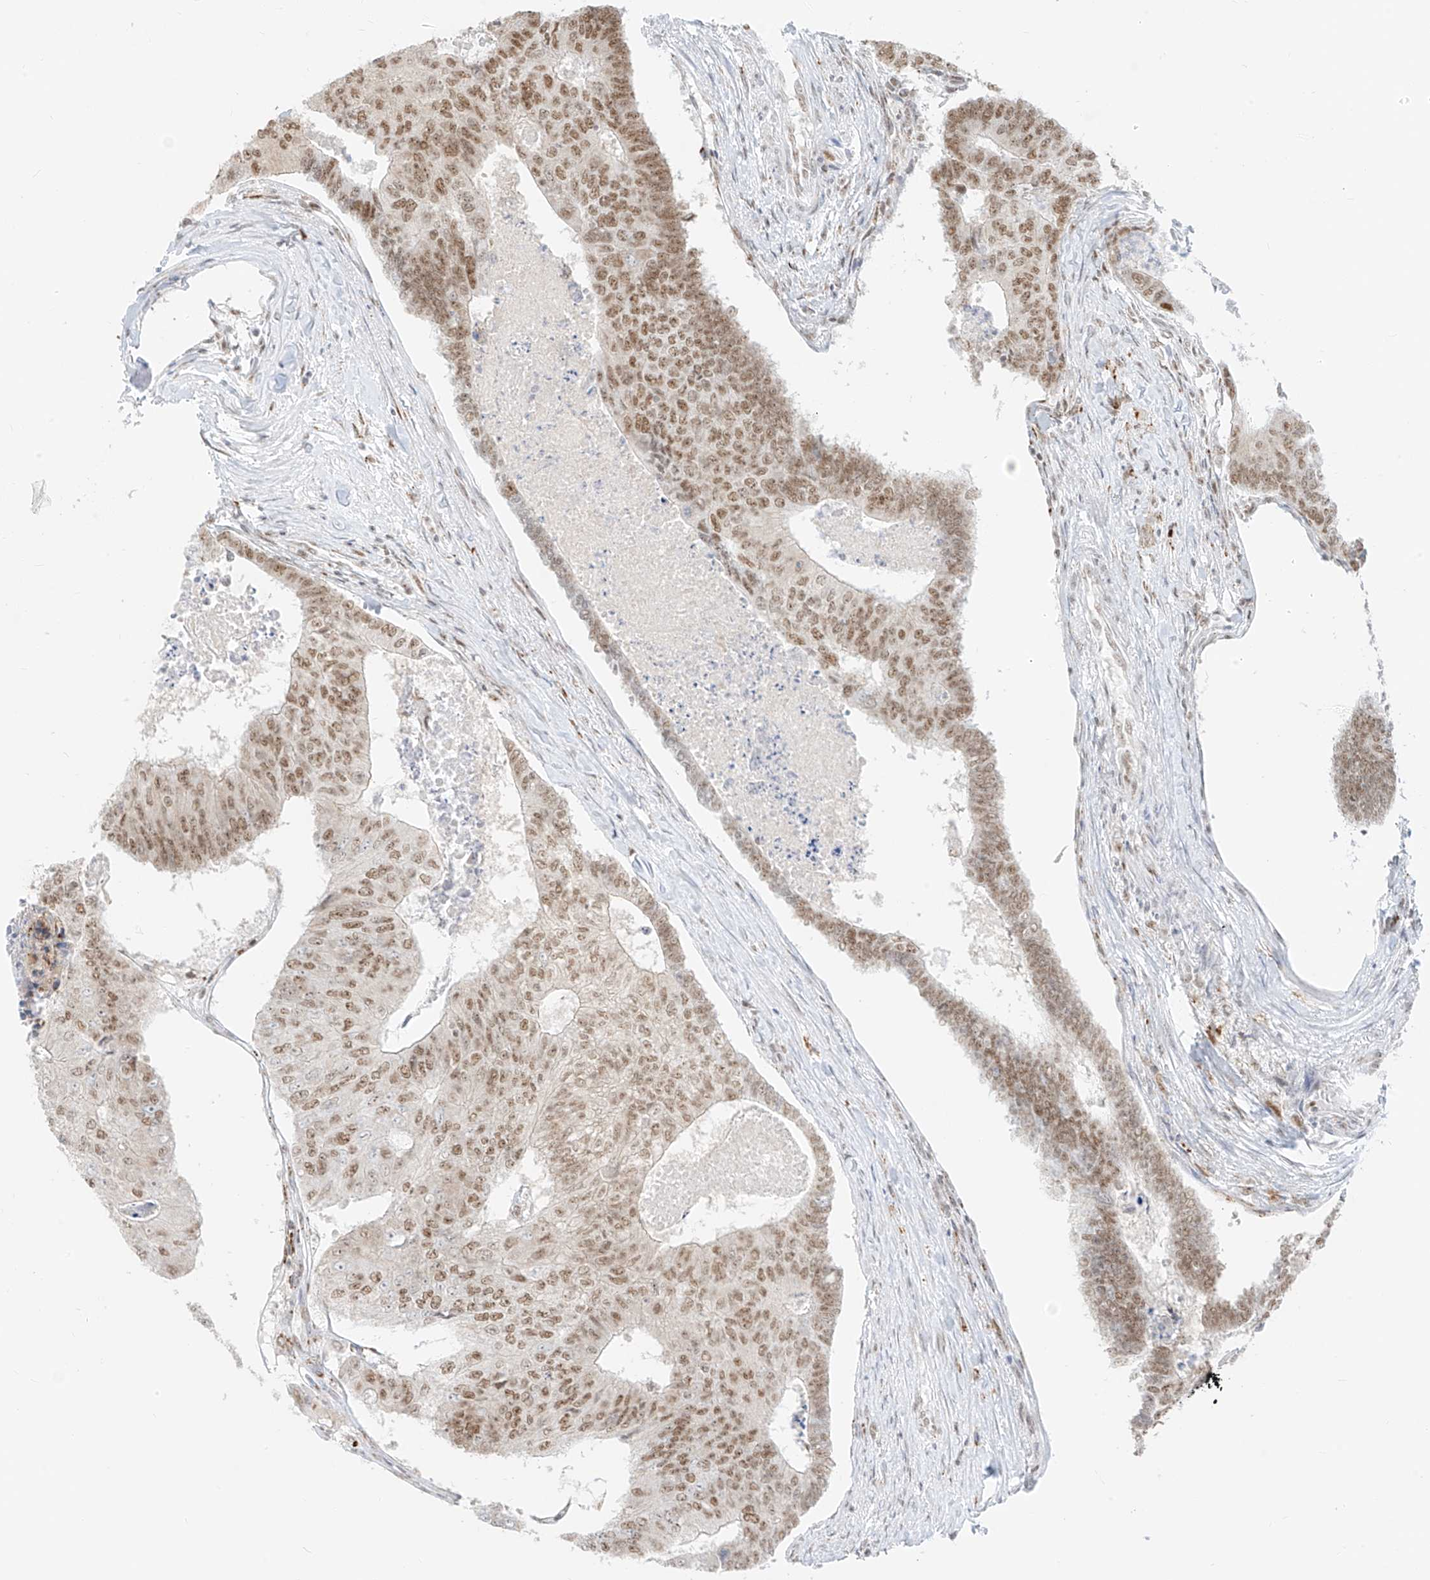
{"staining": {"intensity": "moderate", "quantity": "25%-75%", "location": "nuclear"}, "tissue": "colorectal cancer", "cell_type": "Tumor cells", "image_type": "cancer", "snomed": [{"axis": "morphology", "description": "Adenocarcinoma, NOS"}, {"axis": "topography", "description": "Colon"}], "caption": "DAB (3,3'-diaminobenzidine) immunohistochemical staining of adenocarcinoma (colorectal) demonstrates moderate nuclear protein expression in approximately 25%-75% of tumor cells. The protein of interest is shown in brown color, while the nuclei are stained blue.", "gene": "SUPT5H", "patient": {"sex": "female", "age": 67}}